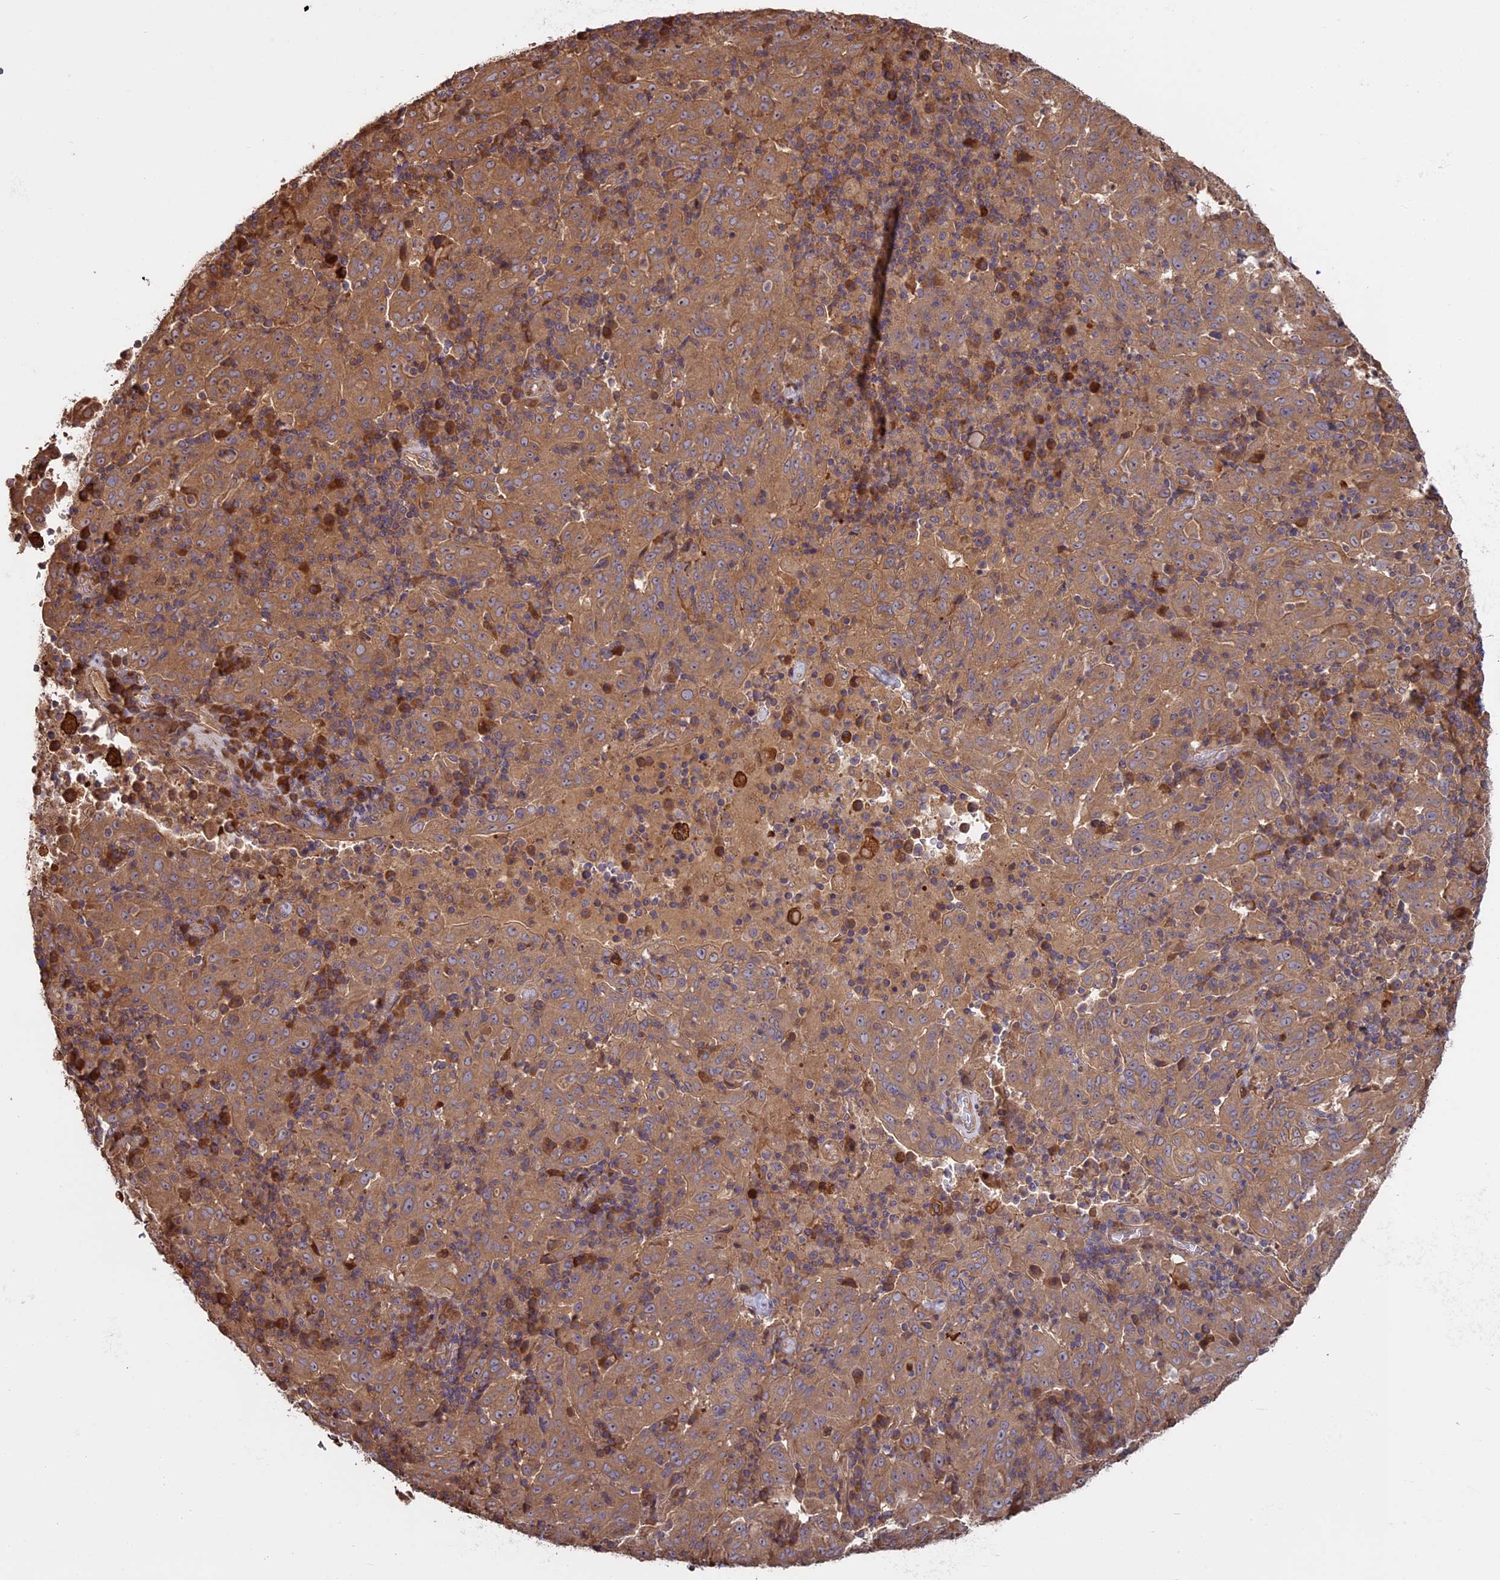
{"staining": {"intensity": "moderate", "quantity": ">75%", "location": "cytoplasmic/membranous"}, "tissue": "pancreatic cancer", "cell_type": "Tumor cells", "image_type": "cancer", "snomed": [{"axis": "morphology", "description": "Adenocarcinoma, NOS"}, {"axis": "topography", "description": "Pancreas"}], "caption": "Immunohistochemistry histopathology image of pancreatic cancer stained for a protein (brown), which exhibits medium levels of moderate cytoplasmic/membranous expression in approximately >75% of tumor cells.", "gene": "VWA3A", "patient": {"sex": "male", "age": 63}}